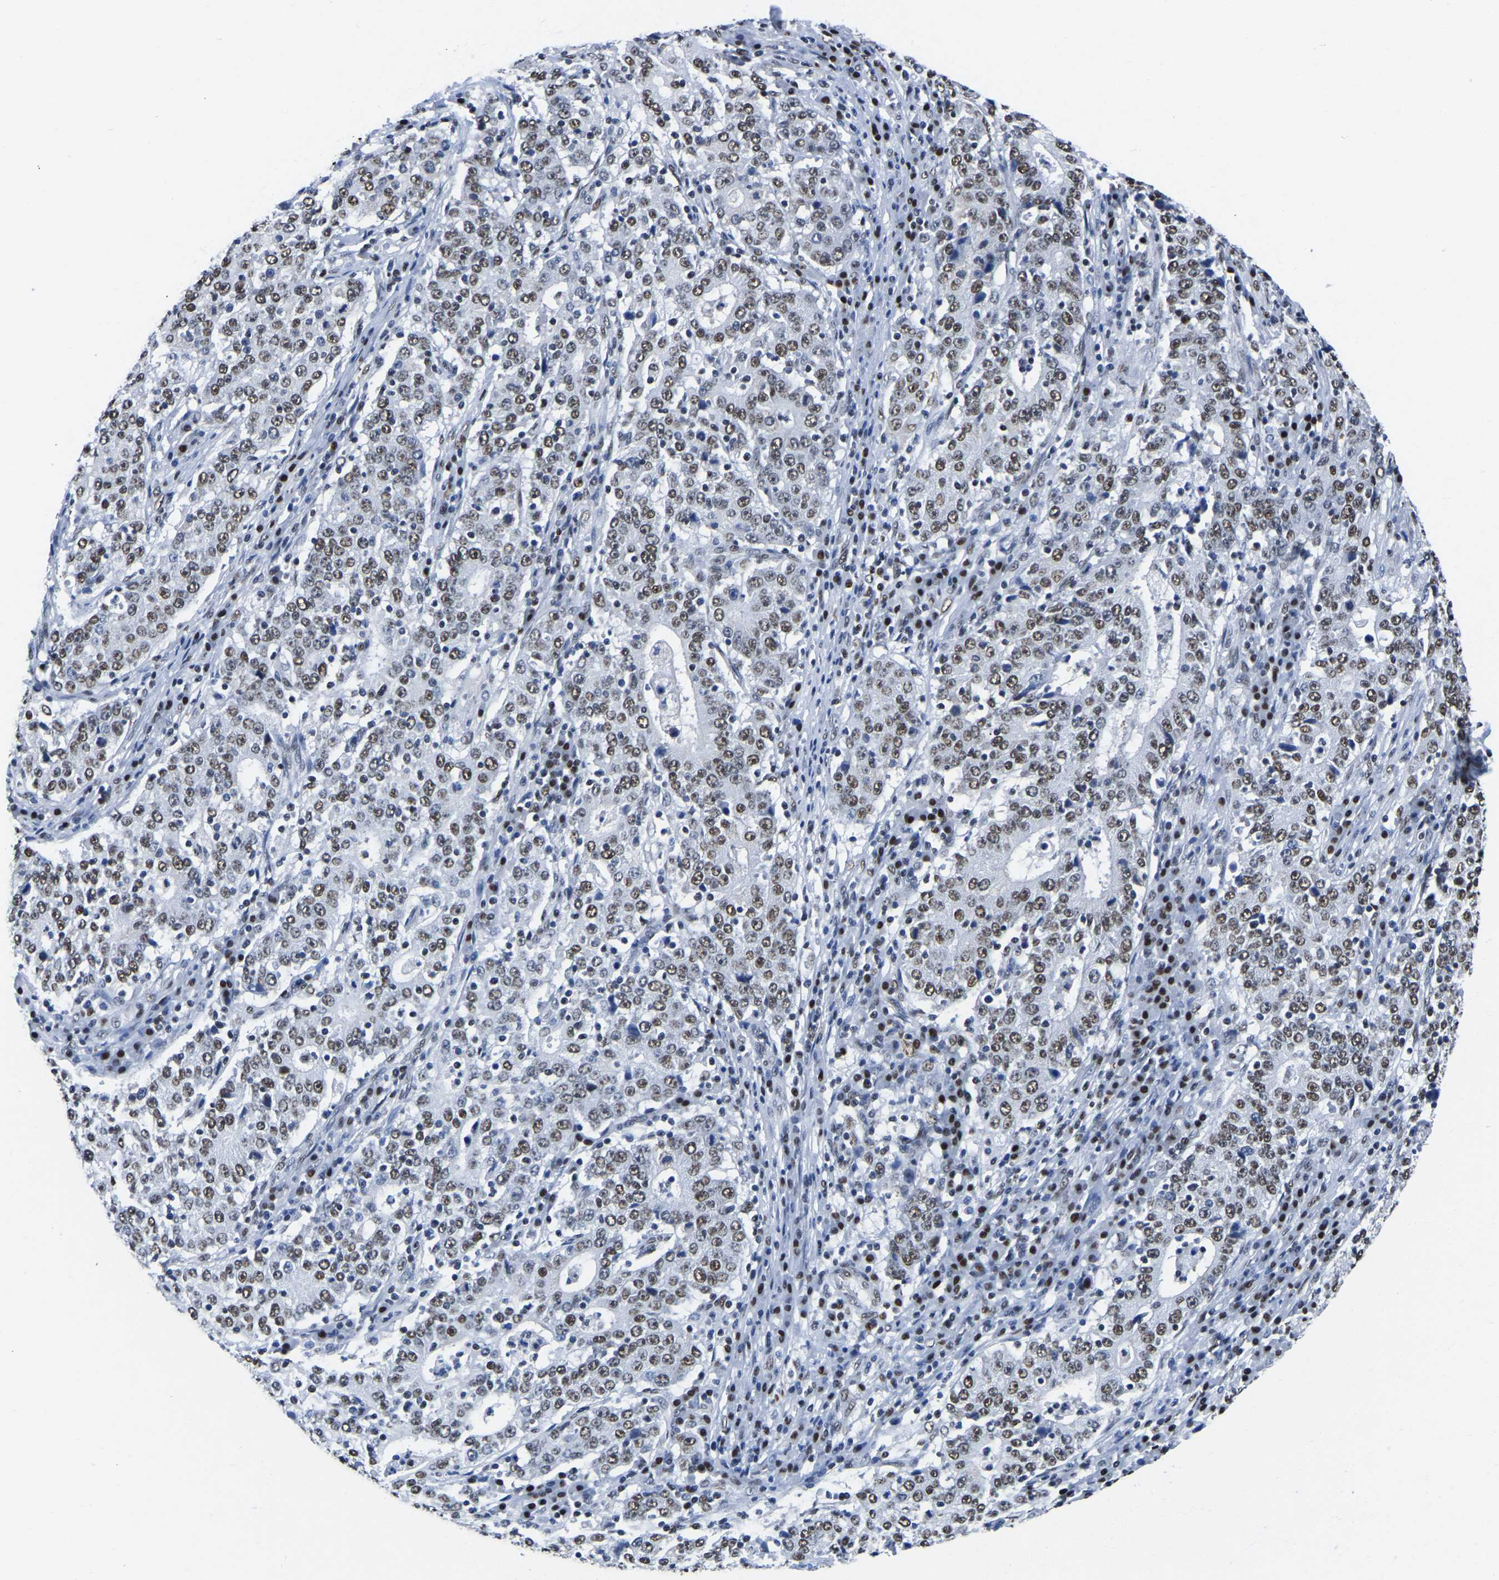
{"staining": {"intensity": "moderate", "quantity": ">75%", "location": "nuclear"}, "tissue": "stomach cancer", "cell_type": "Tumor cells", "image_type": "cancer", "snomed": [{"axis": "morphology", "description": "Adenocarcinoma, NOS"}, {"axis": "topography", "description": "Stomach"}], "caption": "Immunohistochemistry (DAB) staining of human stomach cancer exhibits moderate nuclear protein expression in approximately >75% of tumor cells. (DAB (3,3'-diaminobenzidine) IHC with brightfield microscopy, high magnification).", "gene": "UBA1", "patient": {"sex": "male", "age": 59}}